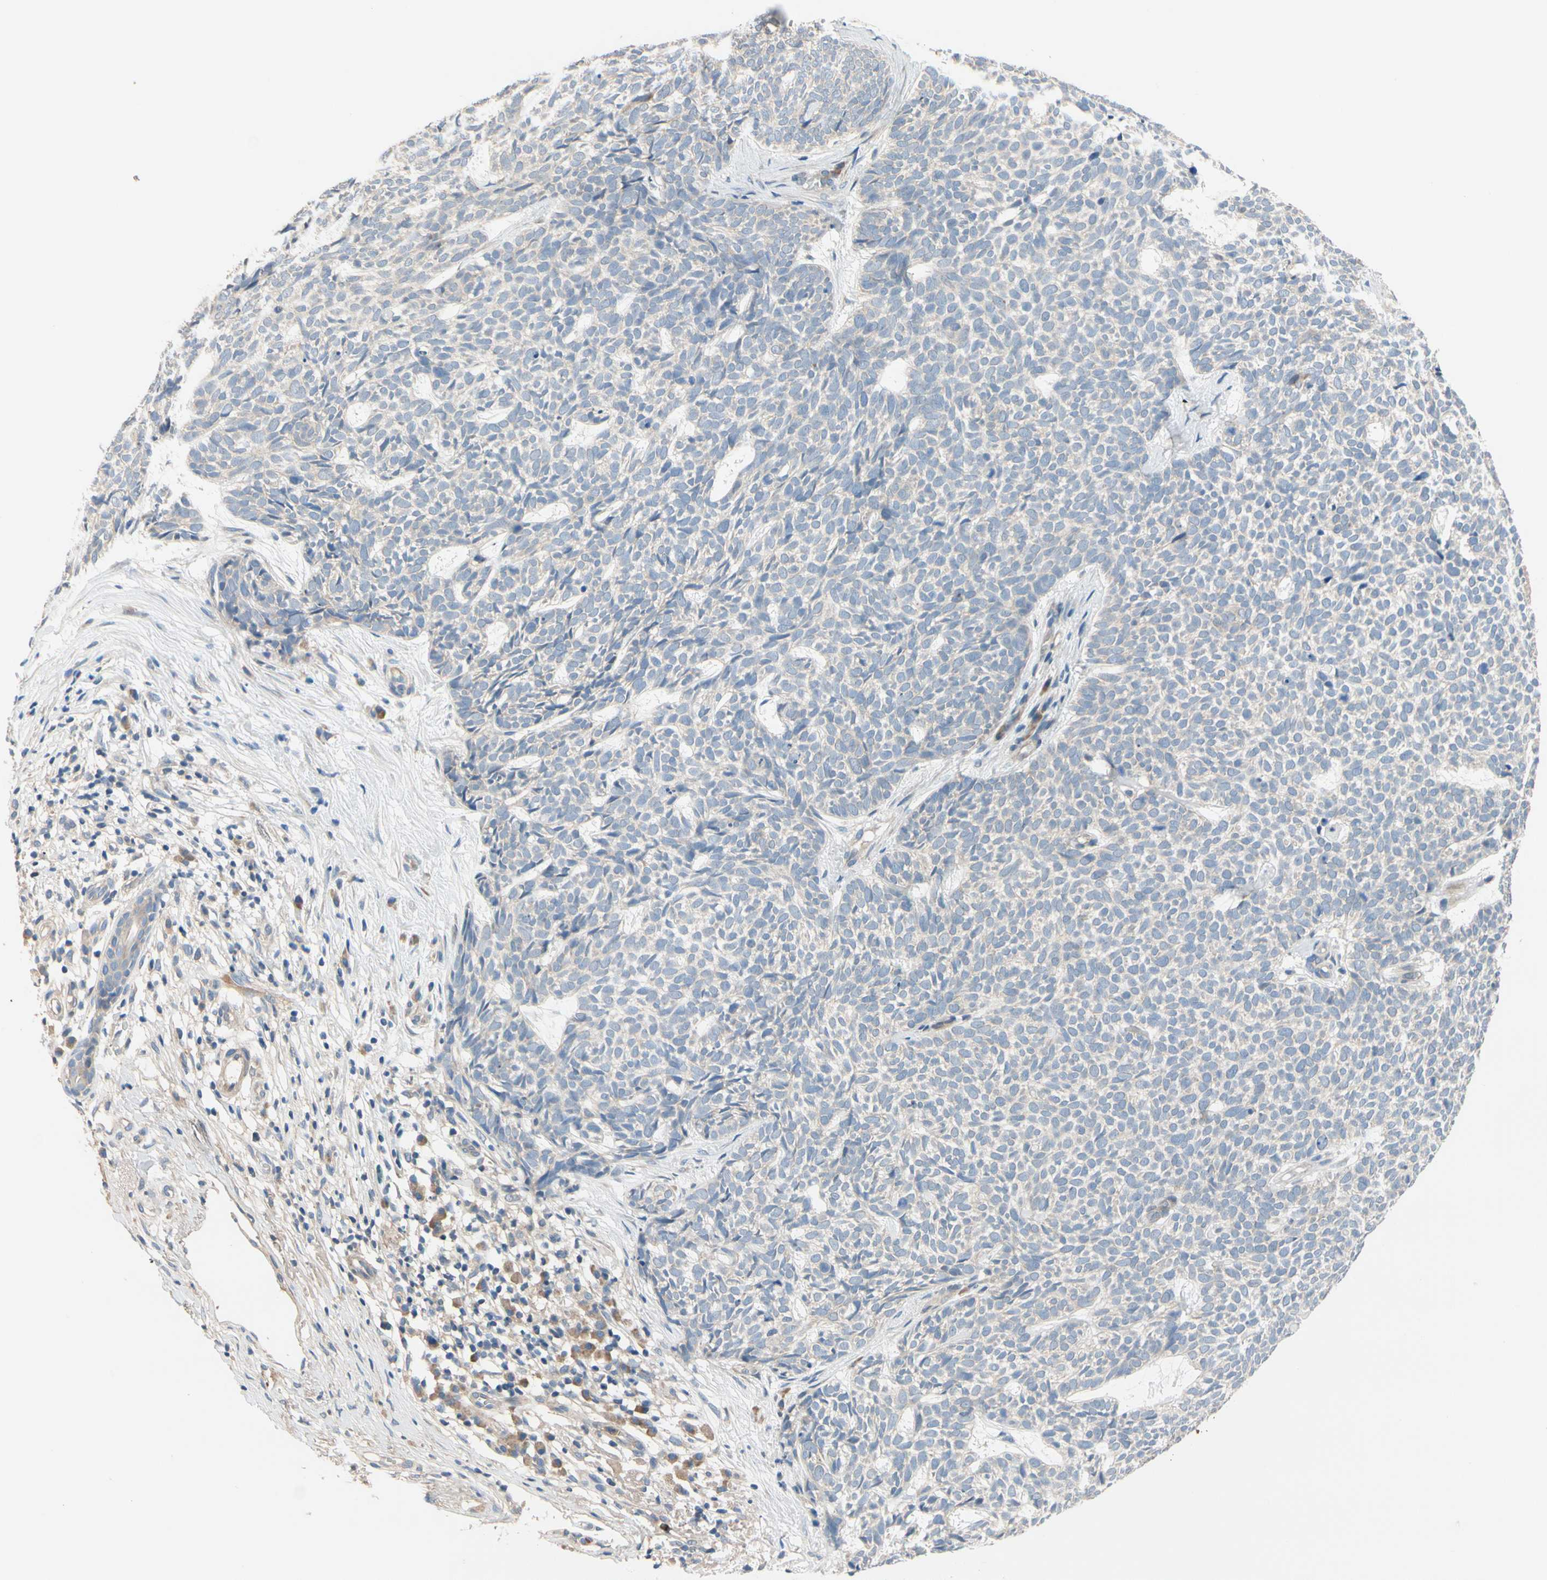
{"staining": {"intensity": "negative", "quantity": "none", "location": "none"}, "tissue": "skin cancer", "cell_type": "Tumor cells", "image_type": "cancer", "snomed": [{"axis": "morphology", "description": "Basal cell carcinoma"}, {"axis": "topography", "description": "Skin"}], "caption": "This is an immunohistochemistry image of skin basal cell carcinoma. There is no expression in tumor cells.", "gene": "SIGLEC5", "patient": {"sex": "female", "age": 84}}